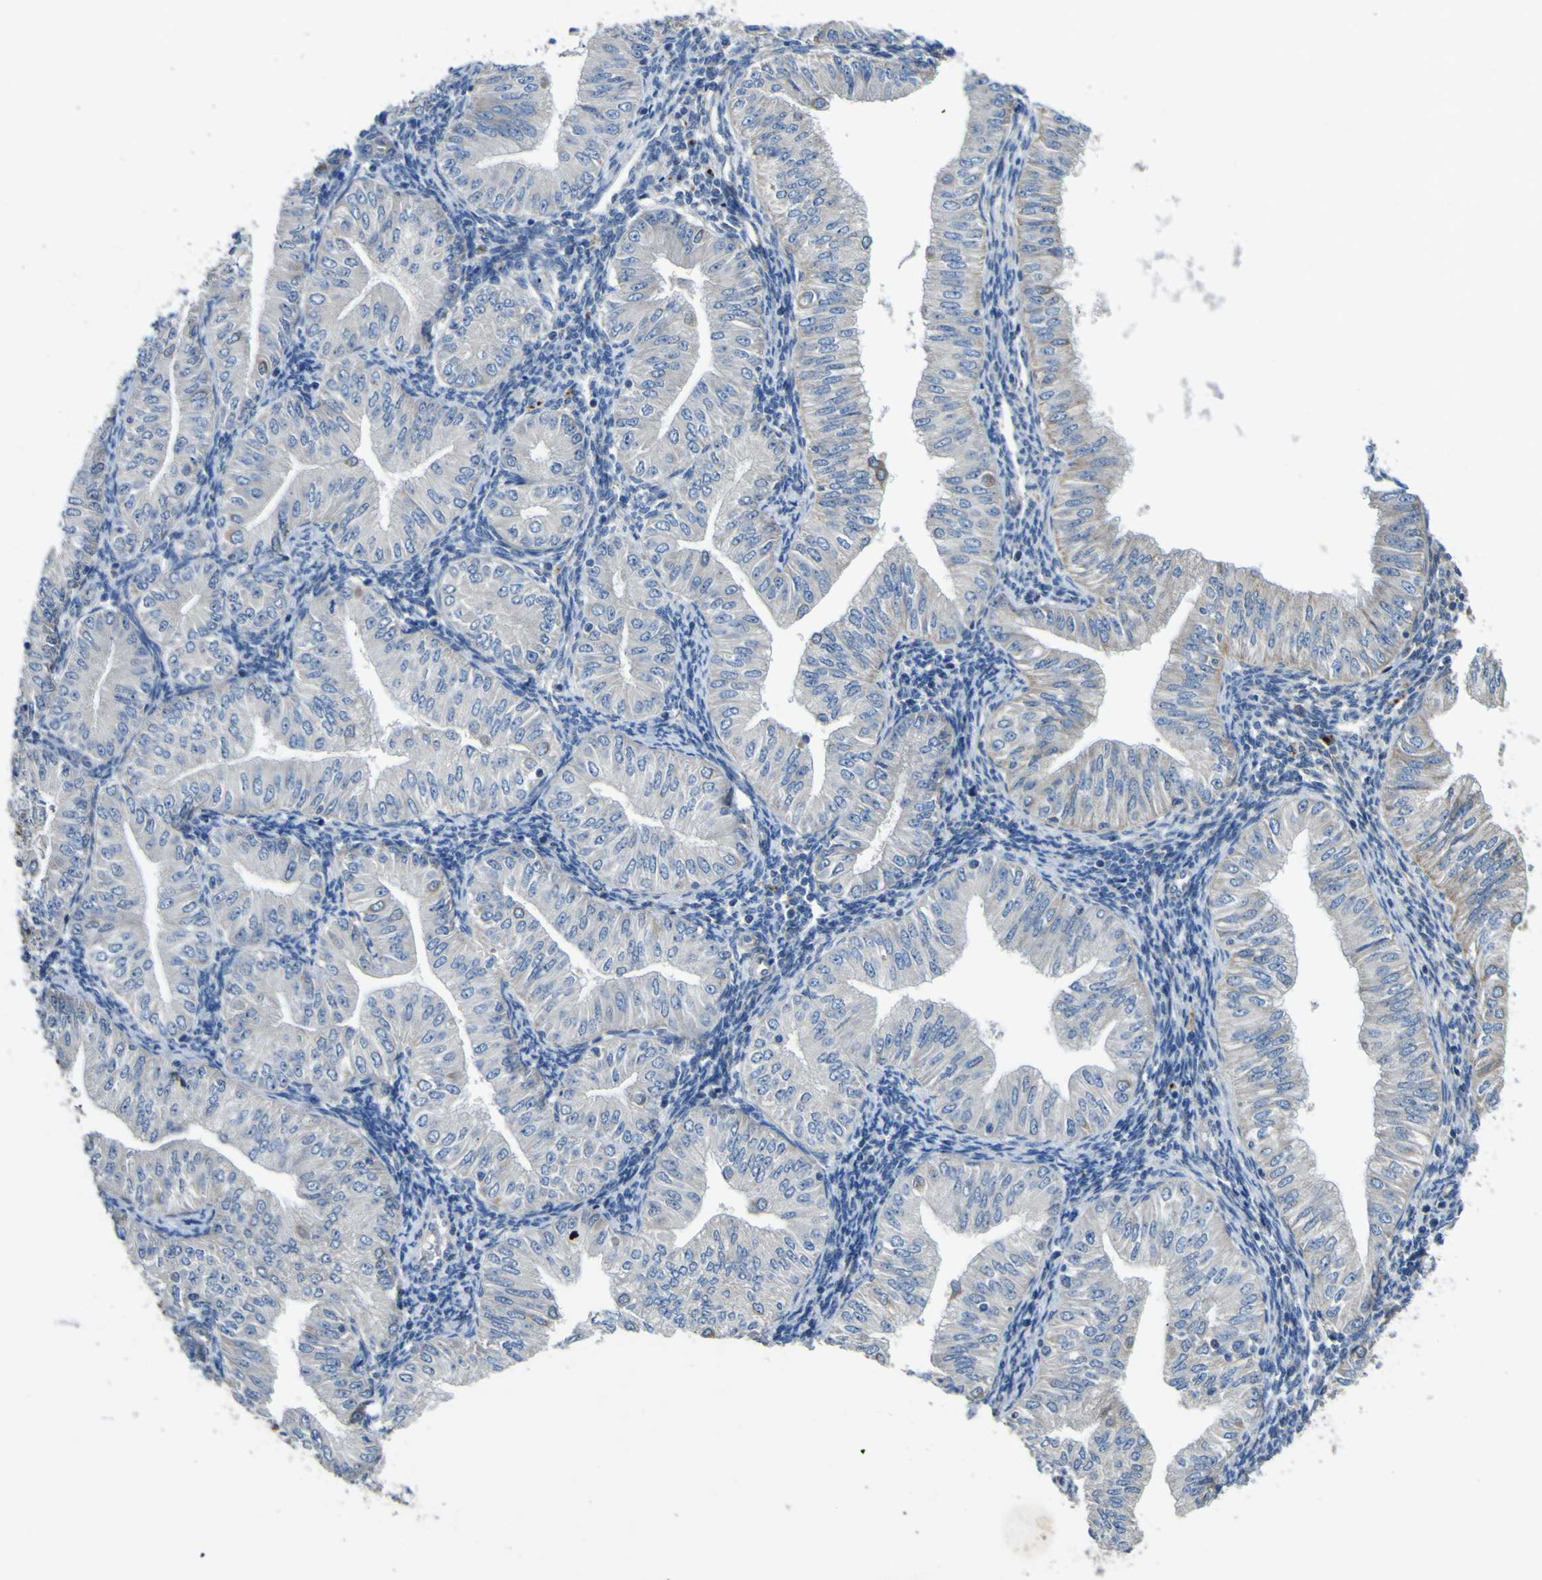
{"staining": {"intensity": "weak", "quantity": "<25%", "location": "cytoplasmic/membranous"}, "tissue": "endometrial cancer", "cell_type": "Tumor cells", "image_type": "cancer", "snomed": [{"axis": "morphology", "description": "Normal tissue, NOS"}, {"axis": "morphology", "description": "Adenocarcinoma, NOS"}, {"axis": "topography", "description": "Endometrium"}], "caption": "Tumor cells are negative for brown protein staining in endometrial adenocarcinoma.", "gene": "ALDH18A1", "patient": {"sex": "female", "age": 53}}